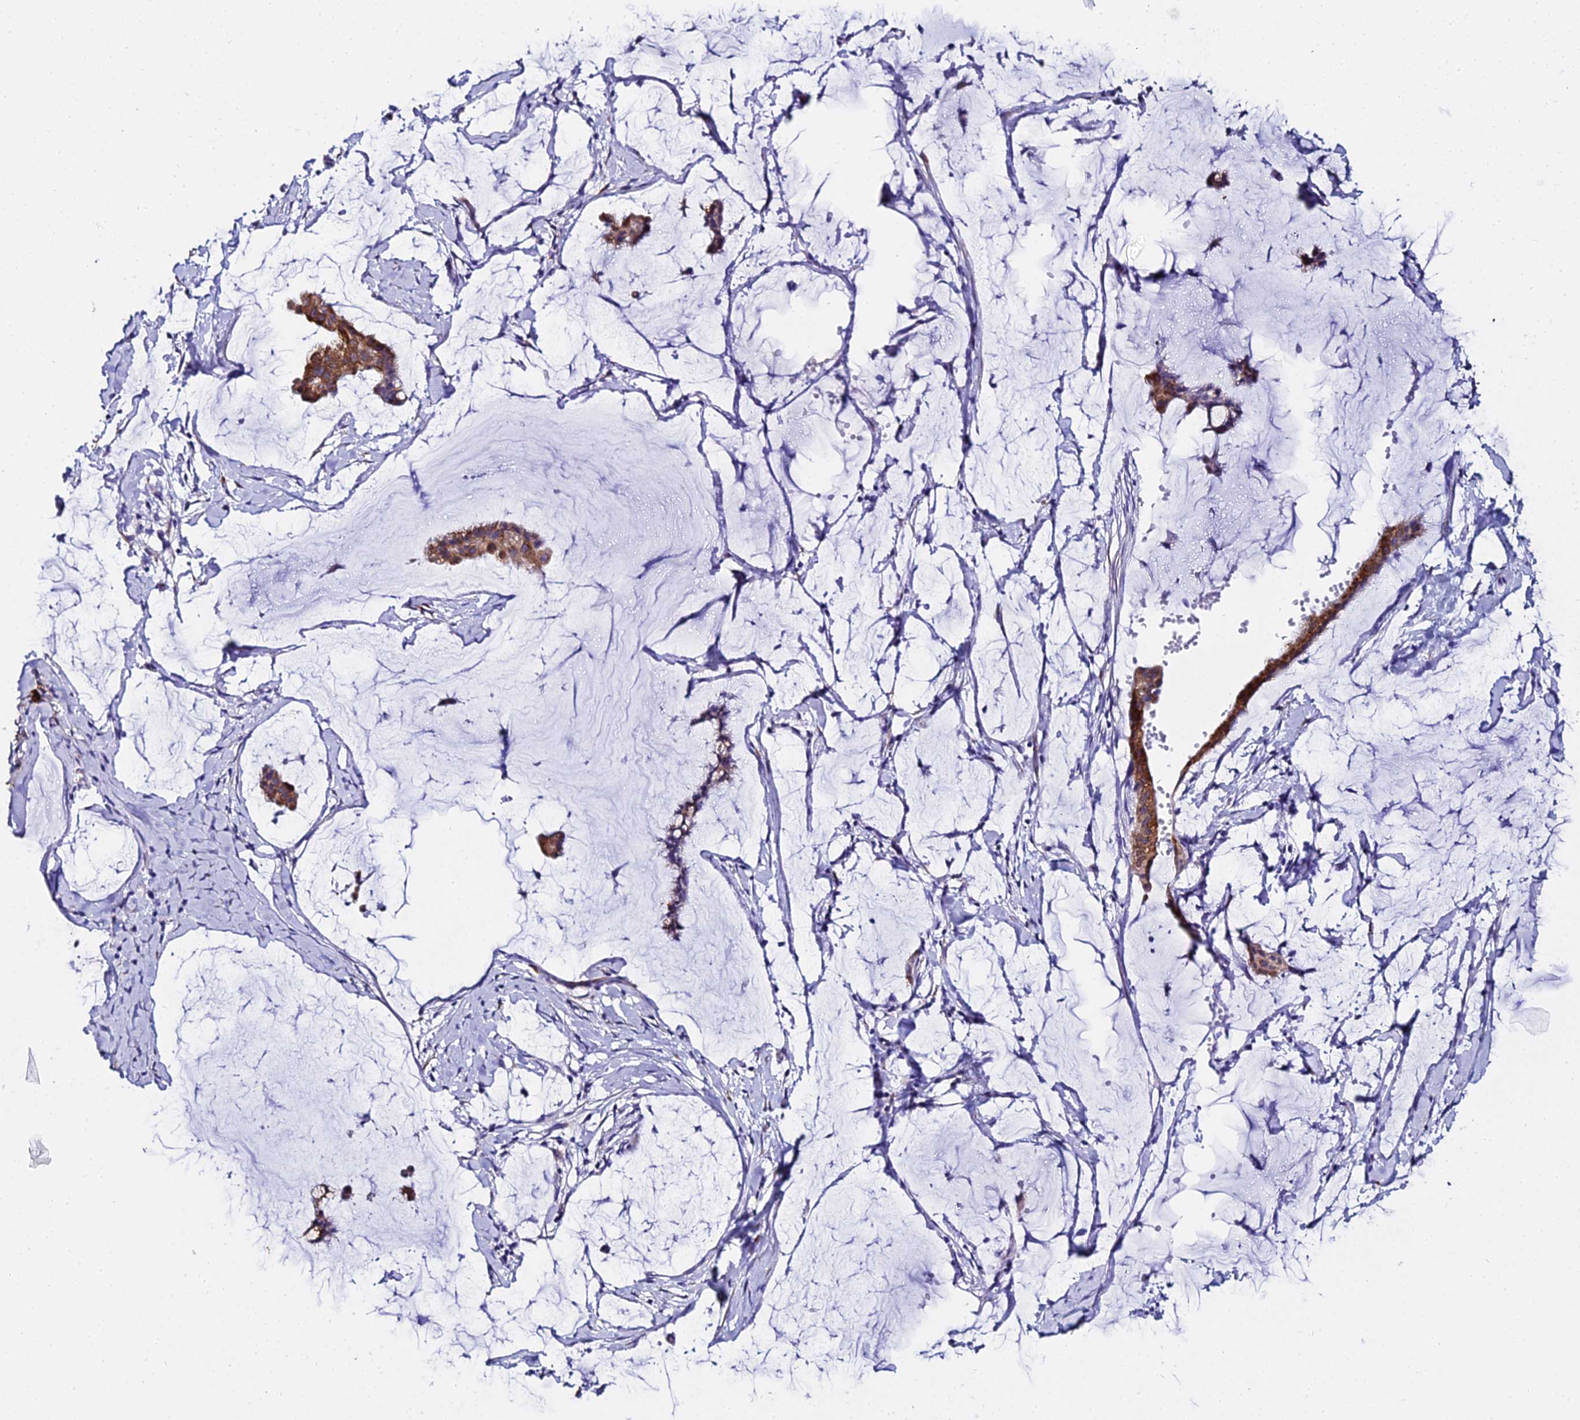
{"staining": {"intensity": "moderate", "quantity": ">75%", "location": "cytoplasmic/membranous"}, "tissue": "ovarian cancer", "cell_type": "Tumor cells", "image_type": "cancer", "snomed": [{"axis": "morphology", "description": "Cystadenocarcinoma, mucinous, NOS"}, {"axis": "topography", "description": "Ovary"}], "caption": "Tumor cells exhibit medium levels of moderate cytoplasmic/membranous staining in about >75% of cells in ovarian cancer.", "gene": "TXNDC5", "patient": {"sex": "female", "age": 73}}